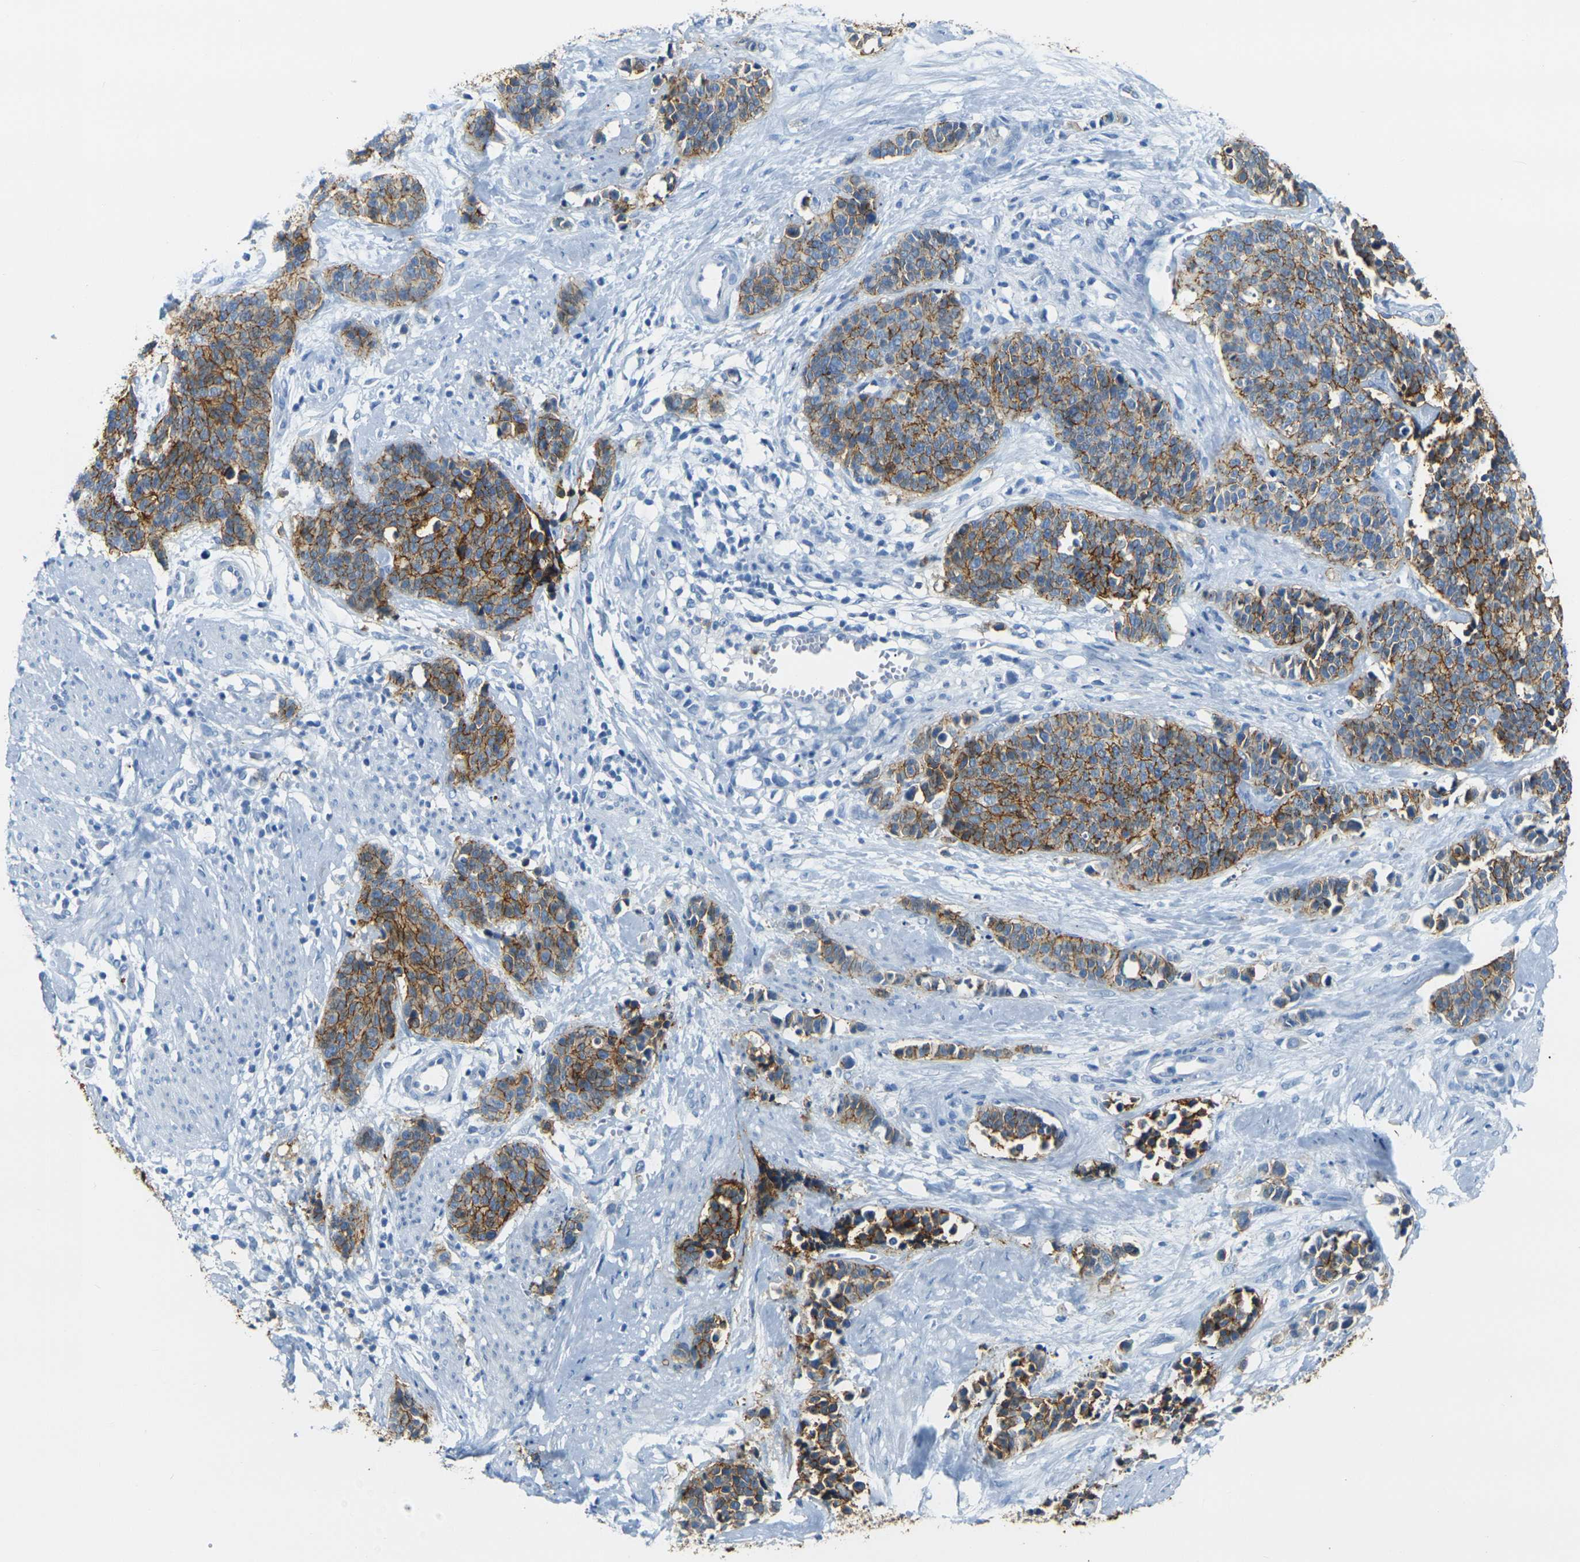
{"staining": {"intensity": "strong", "quantity": ">75%", "location": "cytoplasmic/membranous"}, "tissue": "cervical cancer", "cell_type": "Tumor cells", "image_type": "cancer", "snomed": [{"axis": "morphology", "description": "Squamous cell carcinoma, NOS"}, {"axis": "topography", "description": "Cervix"}], "caption": "This photomicrograph shows IHC staining of human cervical cancer (squamous cell carcinoma), with high strong cytoplasmic/membranous staining in approximately >75% of tumor cells.", "gene": "CLDN7", "patient": {"sex": "female", "age": 35}}